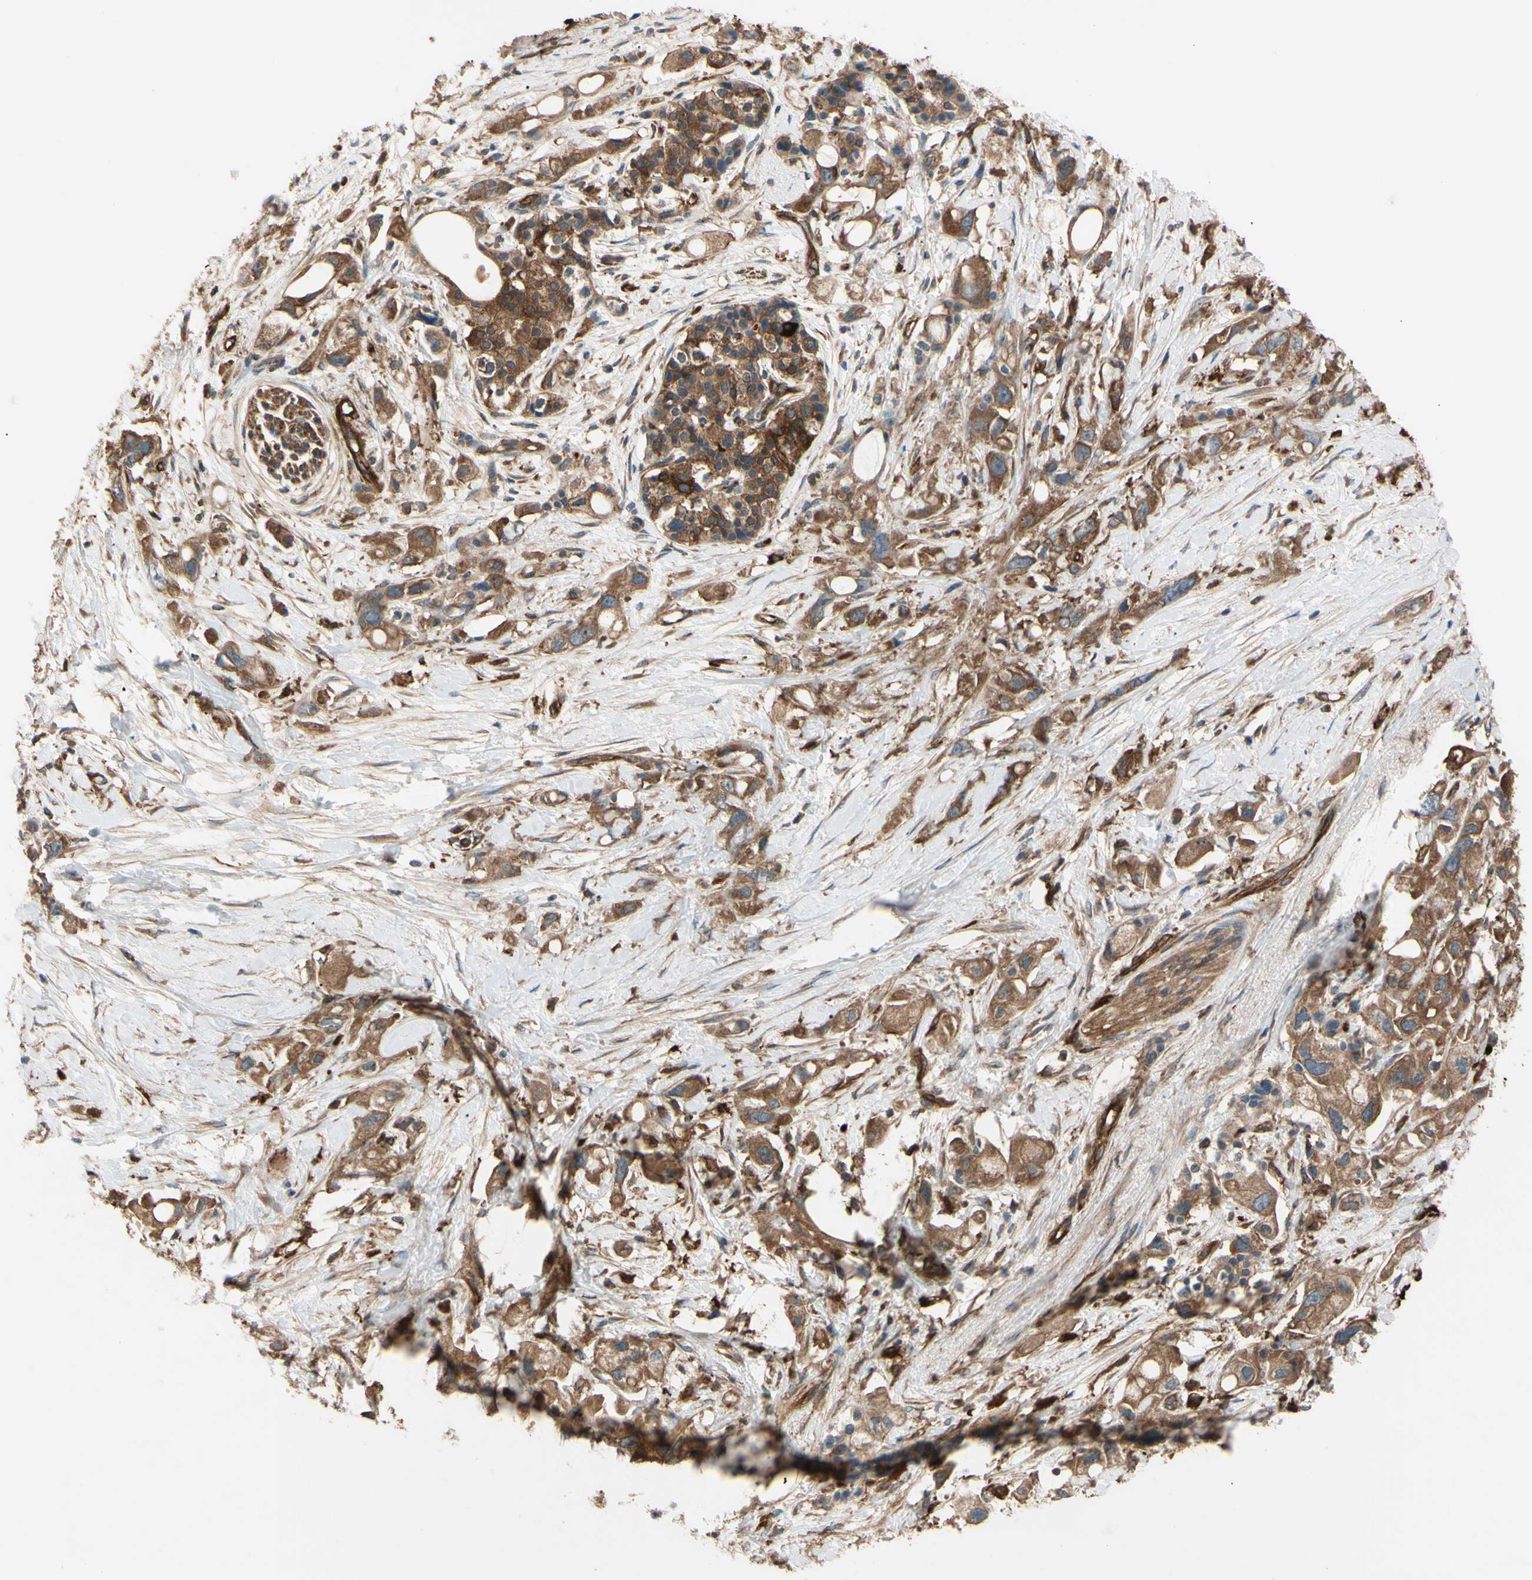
{"staining": {"intensity": "moderate", "quantity": ">75%", "location": "cytoplasmic/membranous"}, "tissue": "pancreatic cancer", "cell_type": "Tumor cells", "image_type": "cancer", "snomed": [{"axis": "morphology", "description": "Adenocarcinoma, NOS"}, {"axis": "topography", "description": "Pancreas"}], "caption": "Immunohistochemical staining of human pancreatic adenocarcinoma demonstrates medium levels of moderate cytoplasmic/membranous expression in approximately >75% of tumor cells. (Stains: DAB (3,3'-diaminobenzidine) in brown, nuclei in blue, Microscopy: brightfield microscopy at high magnification).", "gene": "PTPN12", "patient": {"sex": "female", "age": 56}}